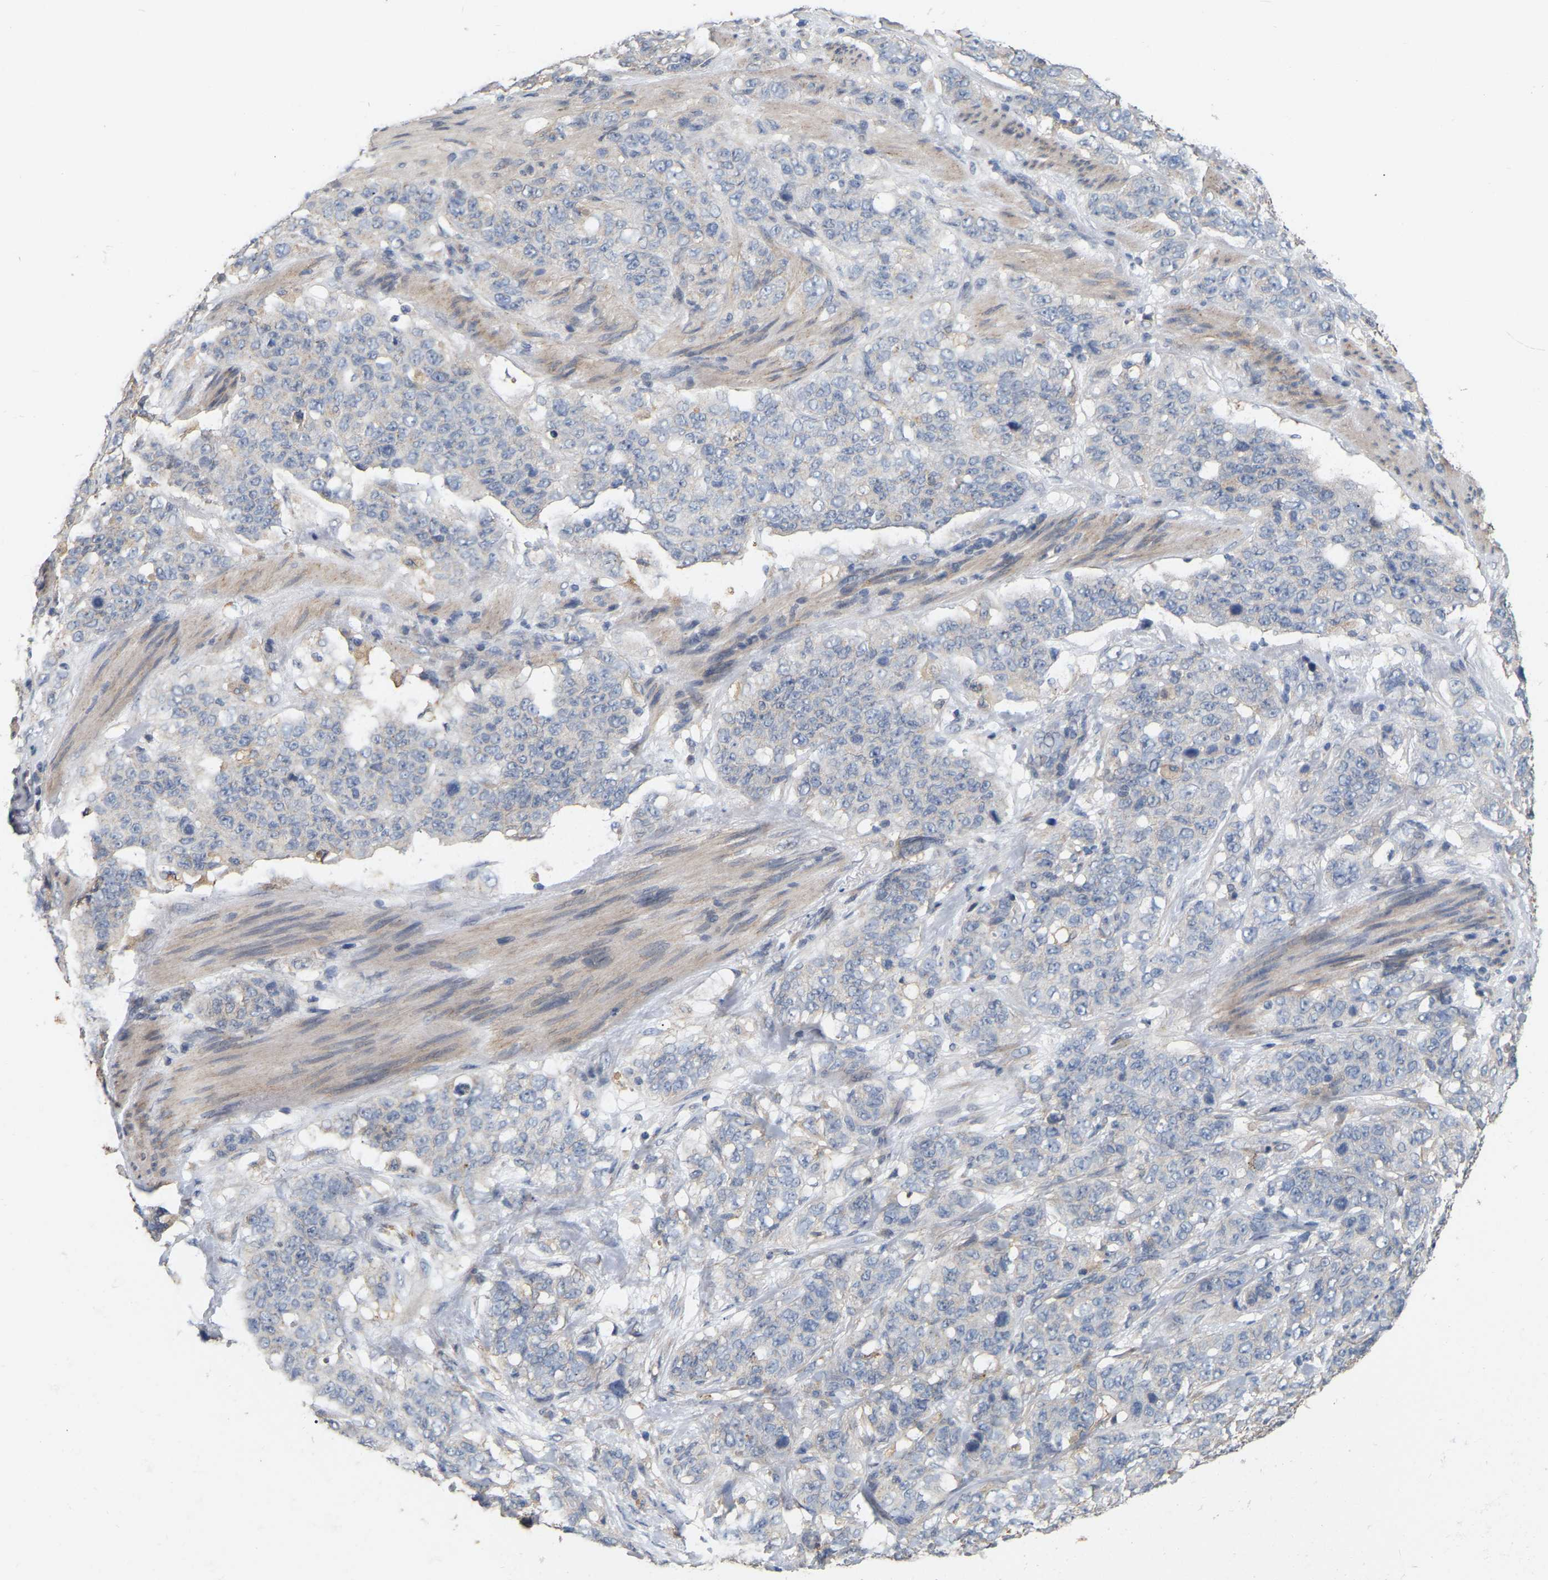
{"staining": {"intensity": "weak", "quantity": "<25%", "location": "cytoplasmic/membranous"}, "tissue": "stomach cancer", "cell_type": "Tumor cells", "image_type": "cancer", "snomed": [{"axis": "morphology", "description": "Adenocarcinoma, NOS"}, {"axis": "topography", "description": "Stomach"}], "caption": "Immunohistochemical staining of human stomach cancer shows no significant expression in tumor cells.", "gene": "SSH1", "patient": {"sex": "male", "age": 48}}